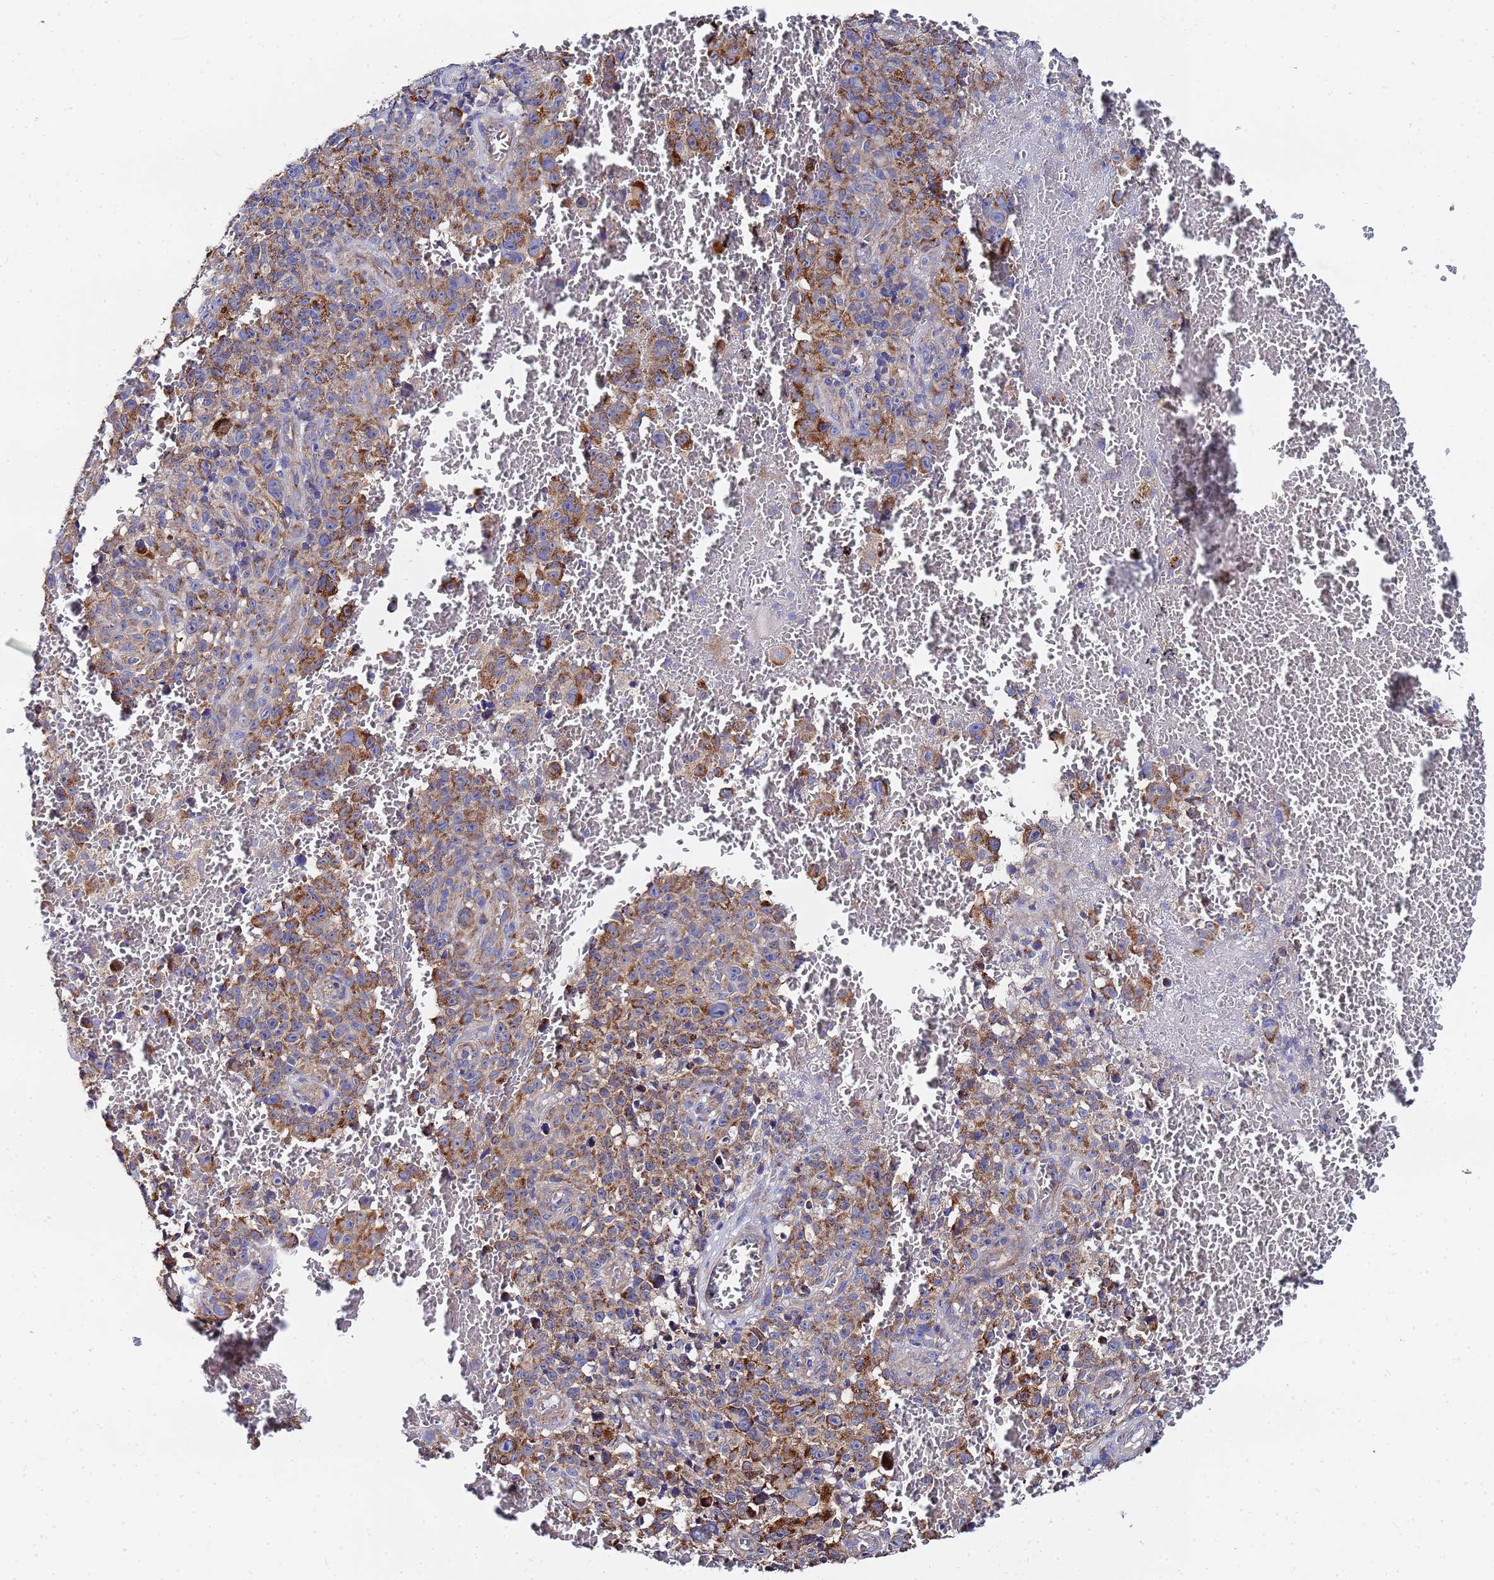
{"staining": {"intensity": "moderate", "quantity": ">75%", "location": "cytoplasmic/membranous"}, "tissue": "melanoma", "cell_type": "Tumor cells", "image_type": "cancer", "snomed": [{"axis": "morphology", "description": "Malignant melanoma, NOS"}, {"axis": "topography", "description": "Skin"}], "caption": "Melanoma stained for a protein exhibits moderate cytoplasmic/membranous positivity in tumor cells. (Stains: DAB (3,3'-diaminobenzidine) in brown, nuclei in blue, Microscopy: brightfield microscopy at high magnification).", "gene": "FAHD2A", "patient": {"sex": "female", "age": 82}}